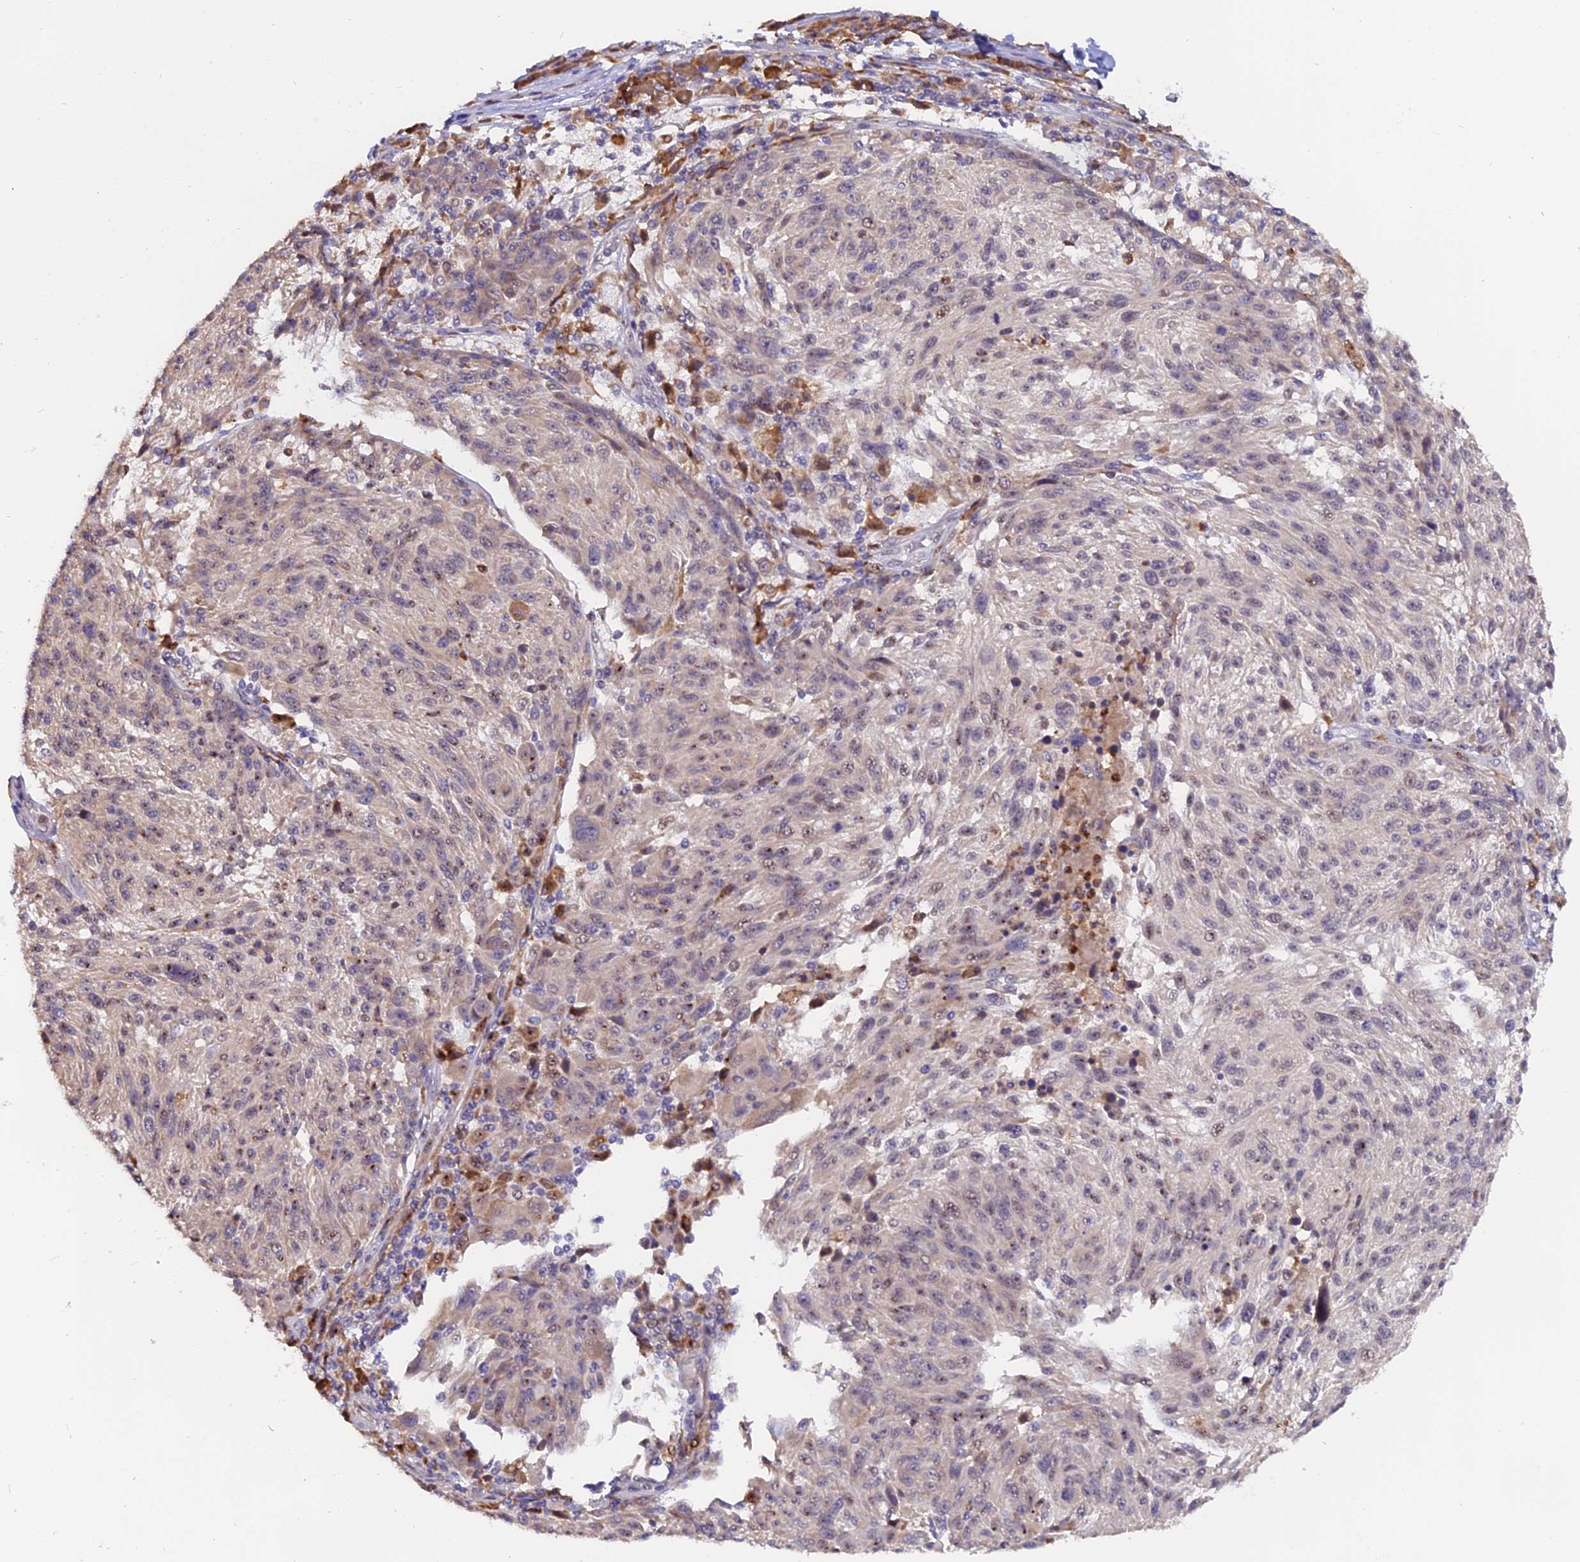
{"staining": {"intensity": "weak", "quantity": "25%-75%", "location": "nuclear"}, "tissue": "melanoma", "cell_type": "Tumor cells", "image_type": "cancer", "snomed": [{"axis": "morphology", "description": "Malignant melanoma, NOS"}, {"axis": "topography", "description": "Skin"}], "caption": "Human melanoma stained with a brown dye reveals weak nuclear positive staining in about 25%-75% of tumor cells.", "gene": "FAM118B", "patient": {"sex": "male", "age": 53}}